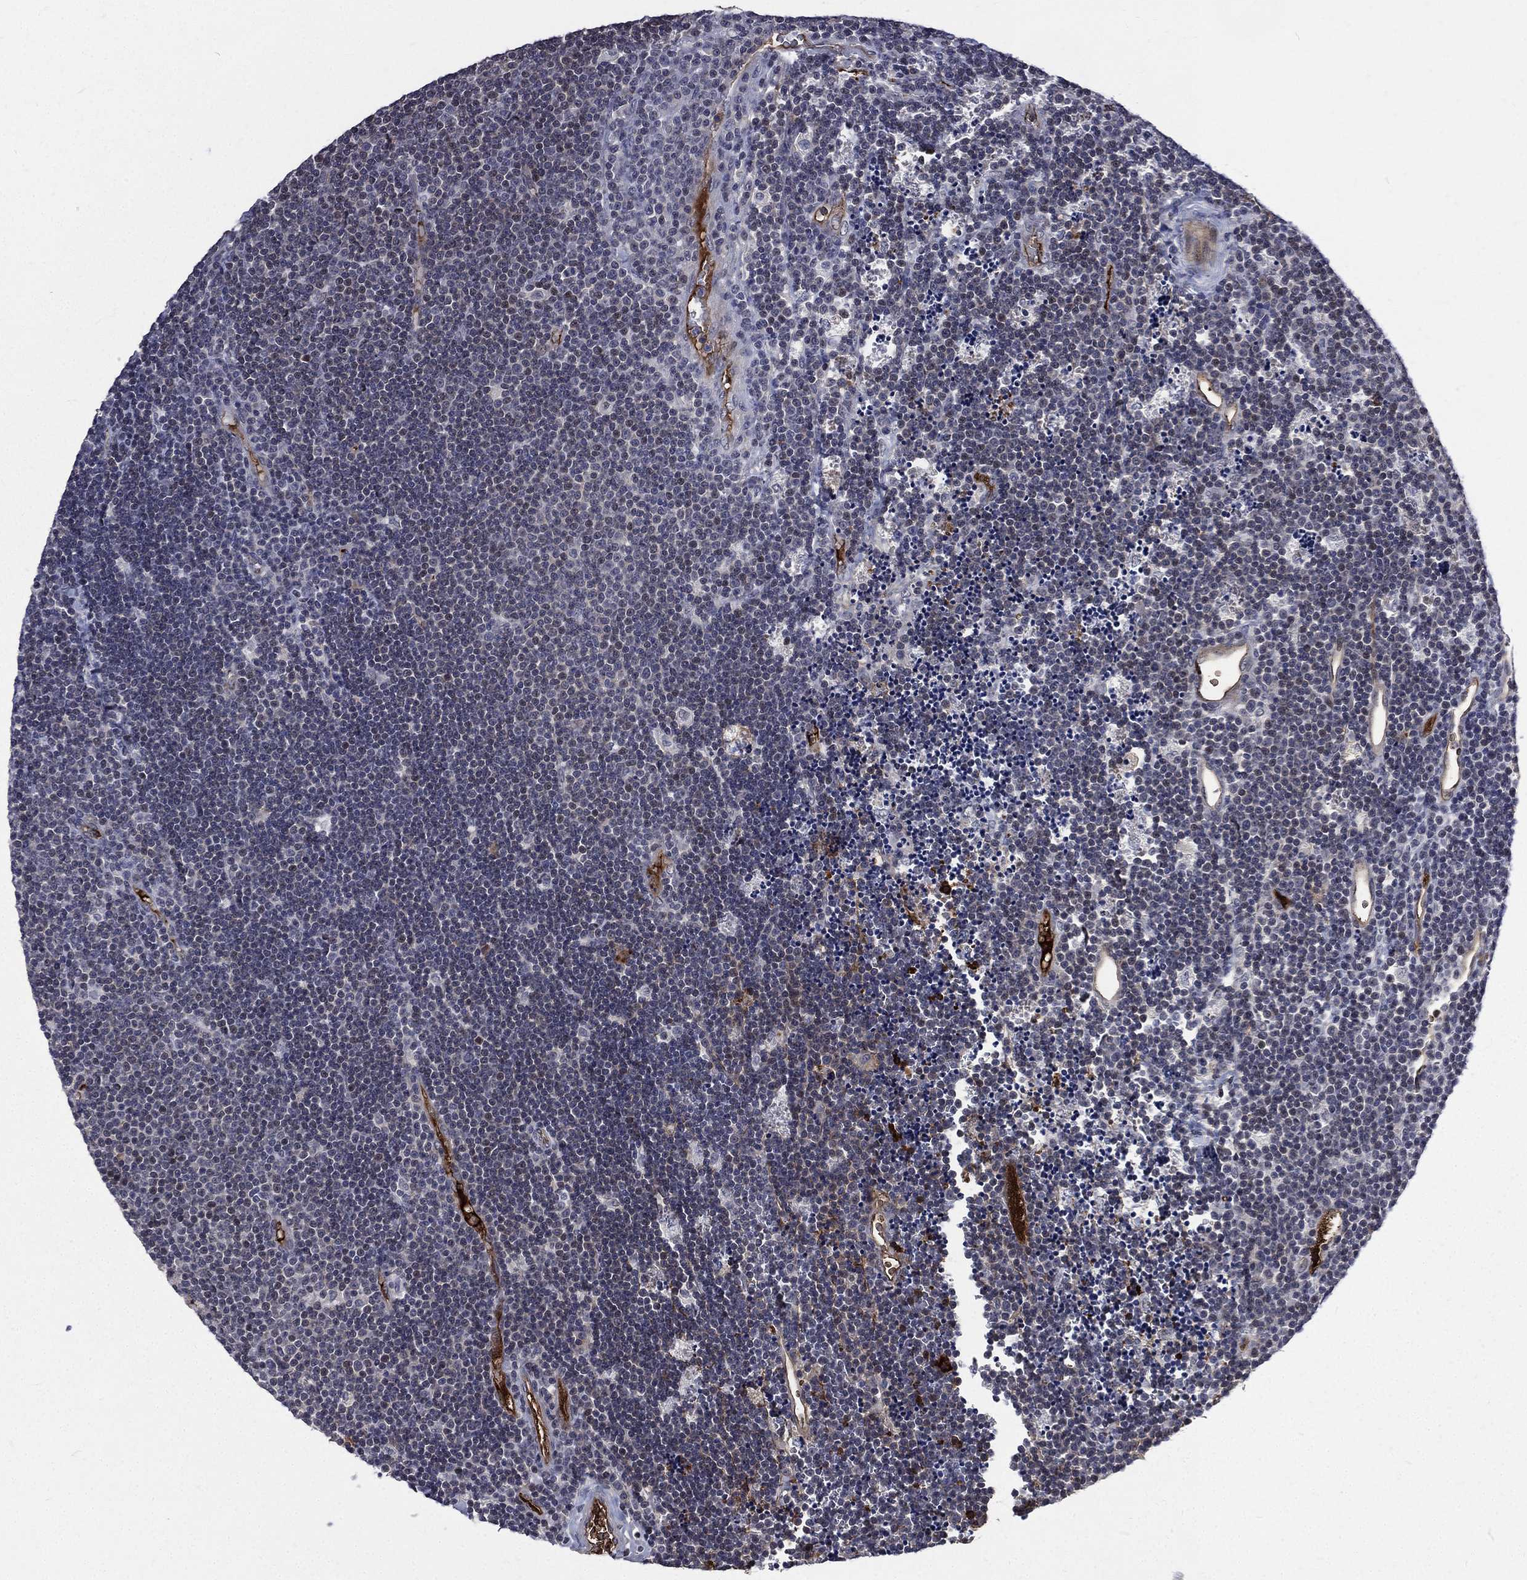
{"staining": {"intensity": "negative", "quantity": "none", "location": "none"}, "tissue": "lymphoma", "cell_type": "Tumor cells", "image_type": "cancer", "snomed": [{"axis": "morphology", "description": "Malignant lymphoma, non-Hodgkin's type, Low grade"}, {"axis": "topography", "description": "Brain"}], "caption": "Immunohistochemical staining of lymphoma displays no significant positivity in tumor cells. (DAB immunohistochemistry with hematoxylin counter stain).", "gene": "FGG", "patient": {"sex": "female", "age": 66}}